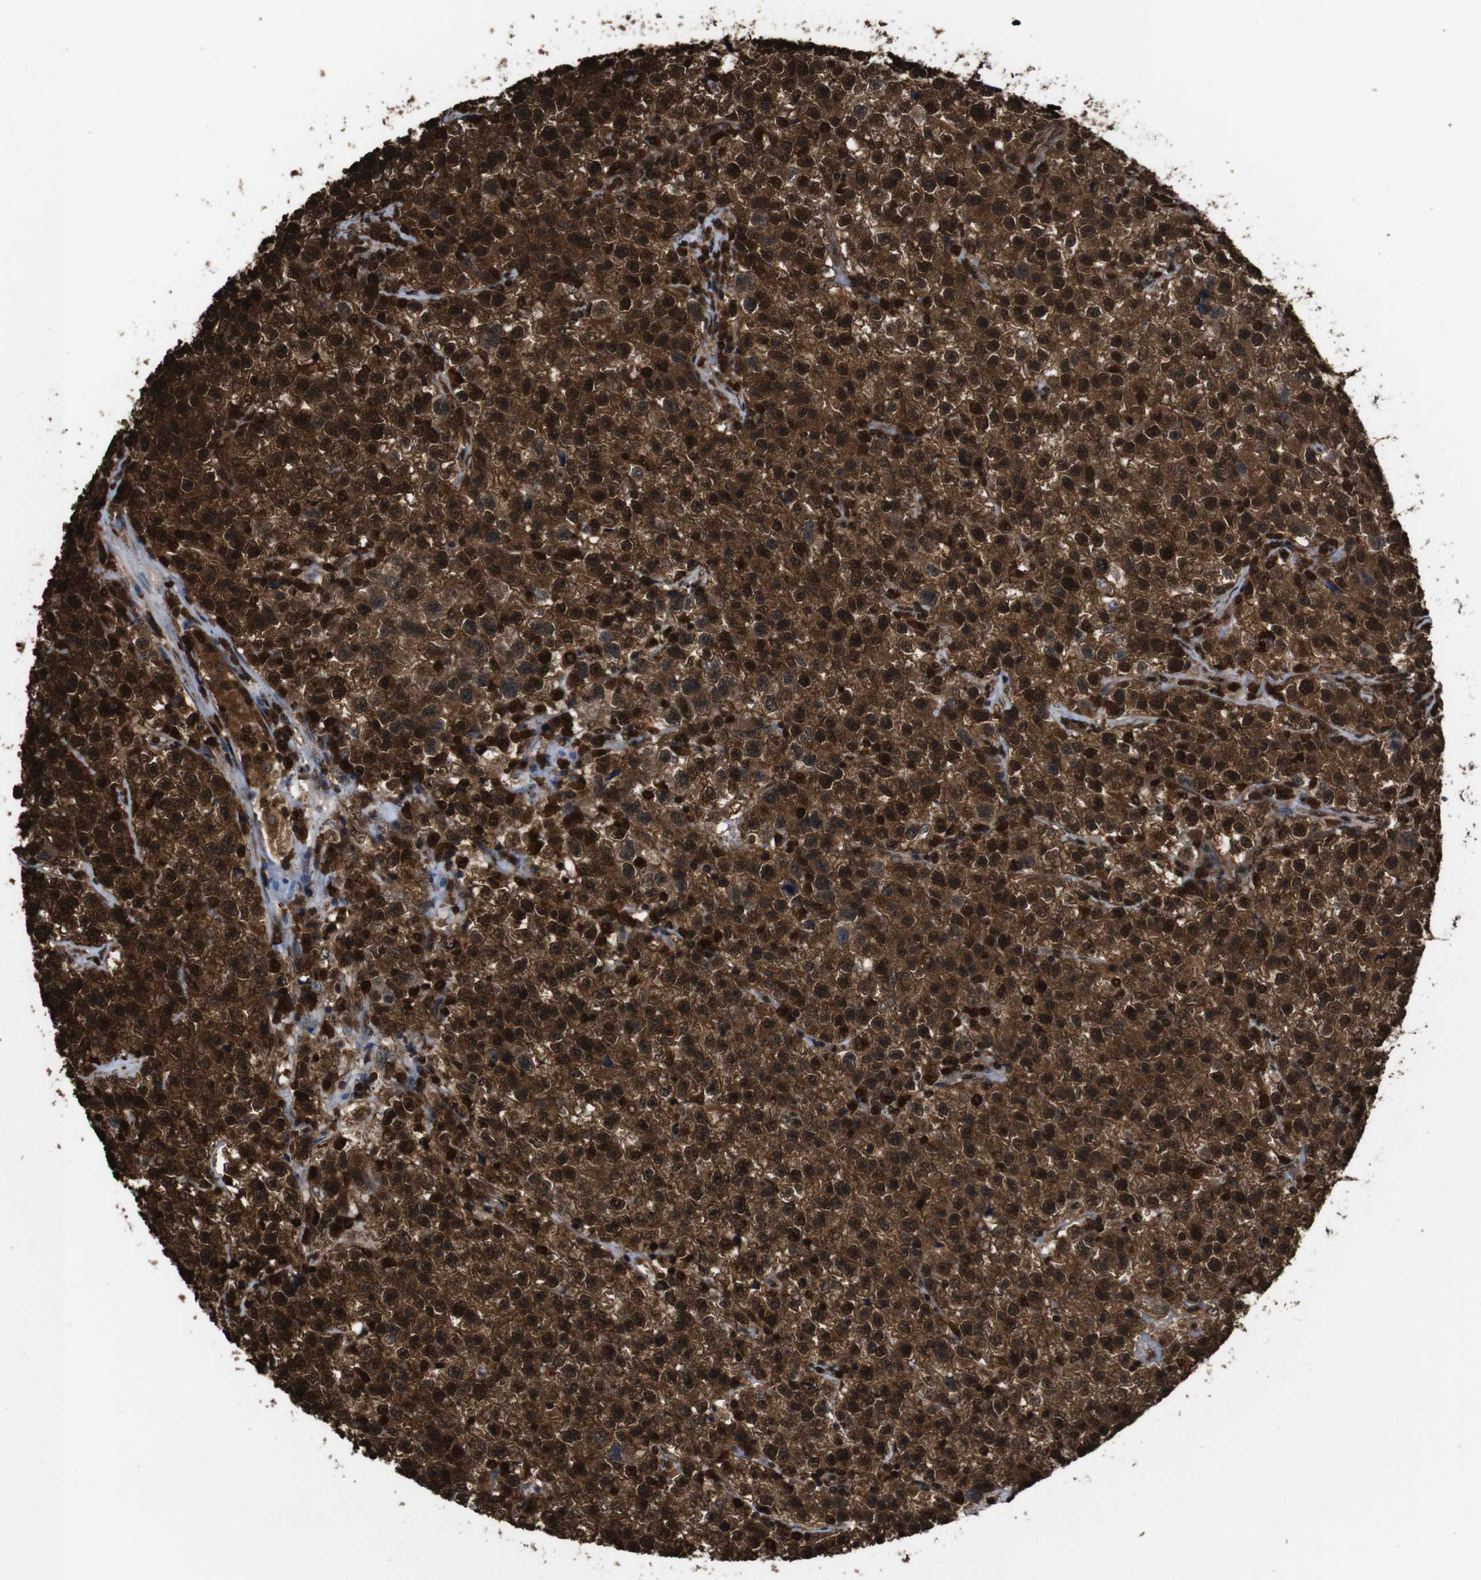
{"staining": {"intensity": "strong", "quantity": ">75%", "location": "cytoplasmic/membranous,nuclear"}, "tissue": "testis cancer", "cell_type": "Tumor cells", "image_type": "cancer", "snomed": [{"axis": "morphology", "description": "Seminoma, NOS"}, {"axis": "topography", "description": "Testis"}], "caption": "DAB immunohistochemical staining of seminoma (testis) reveals strong cytoplasmic/membranous and nuclear protein positivity in approximately >75% of tumor cells.", "gene": "VCP", "patient": {"sex": "male", "age": 22}}